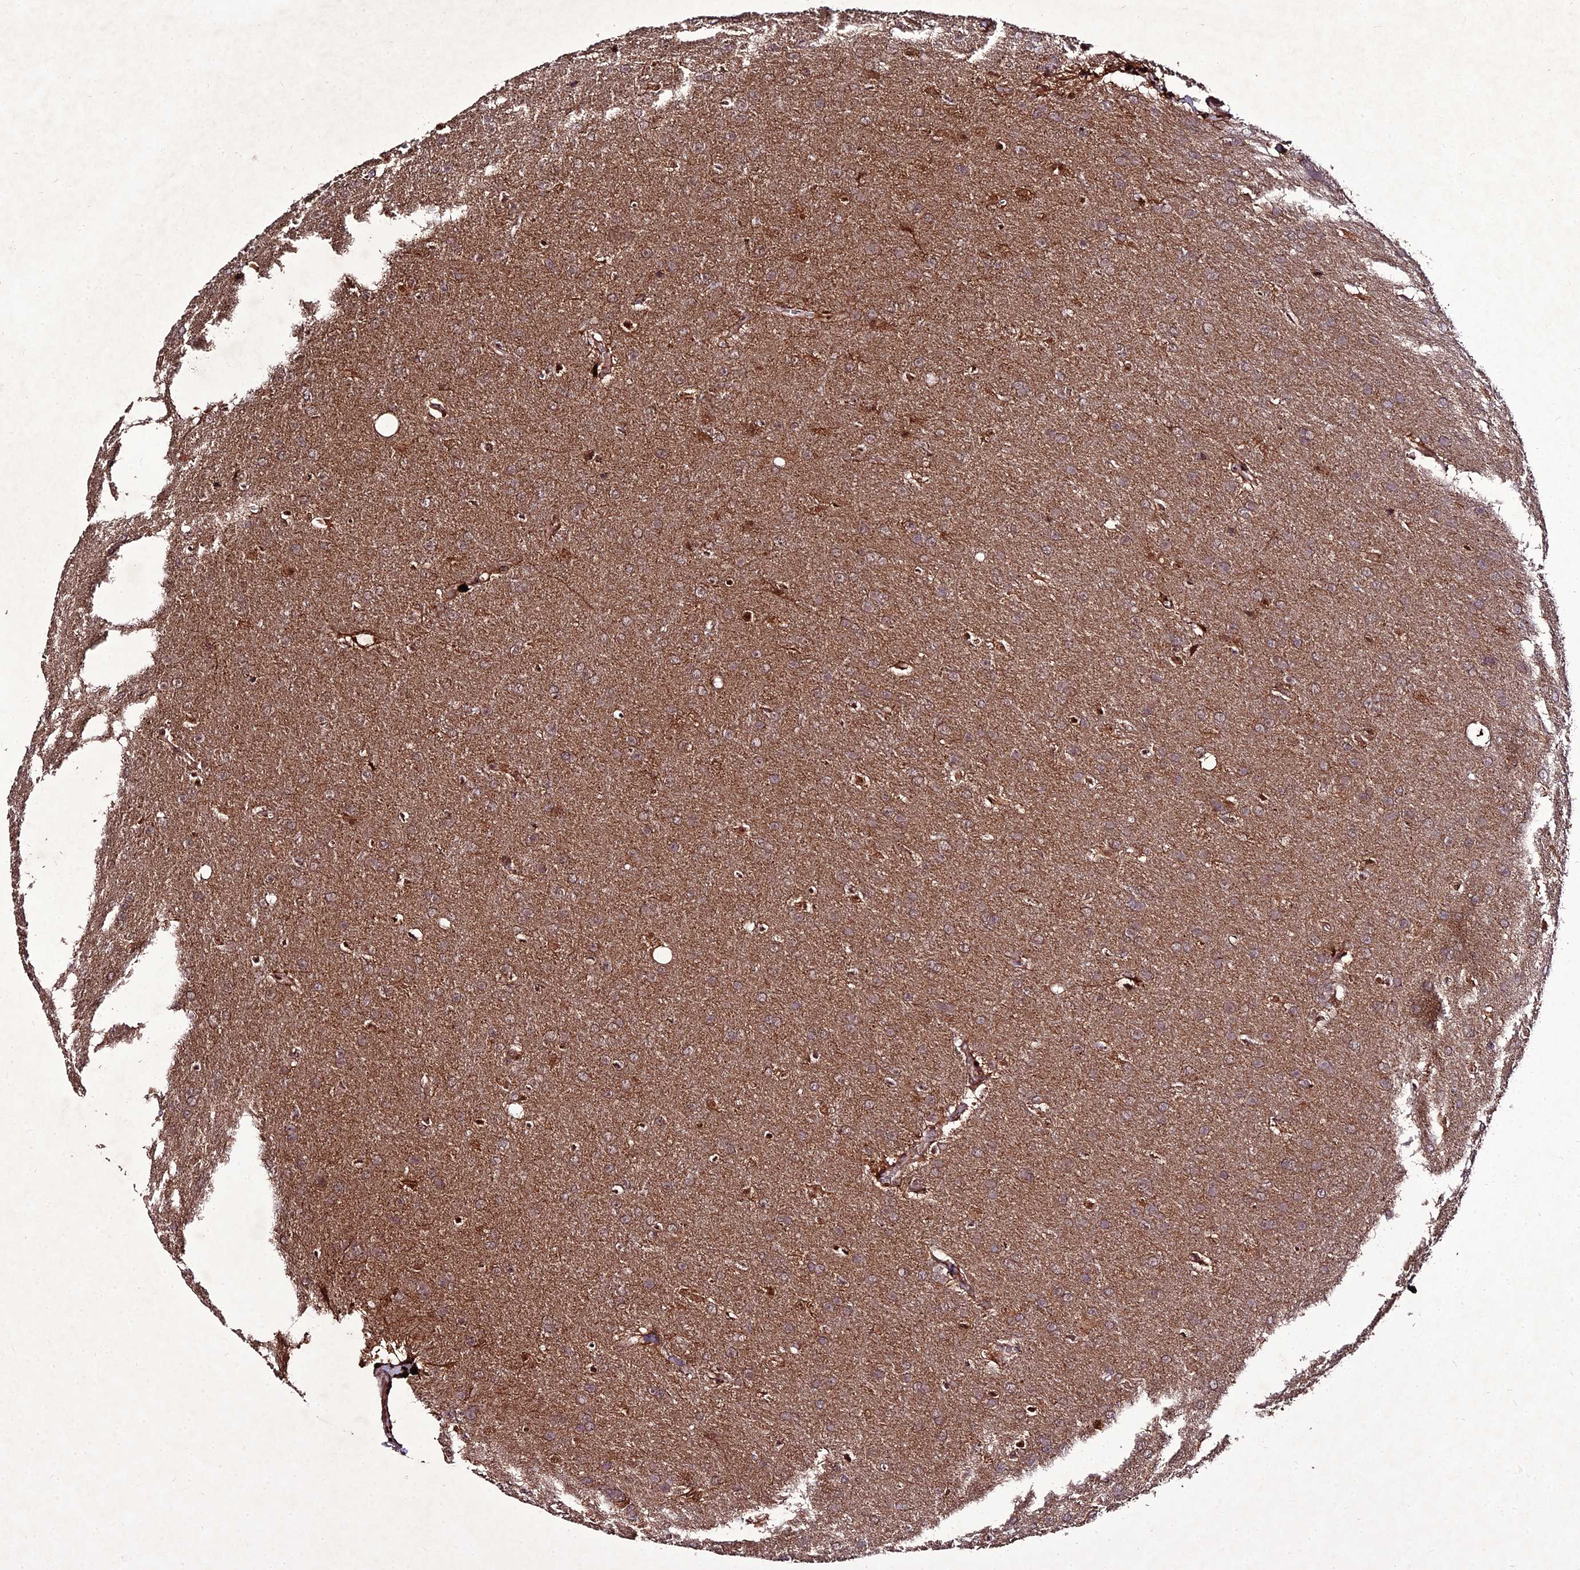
{"staining": {"intensity": "moderate", "quantity": ">75%", "location": "cytoplasmic/membranous"}, "tissue": "glioma", "cell_type": "Tumor cells", "image_type": "cancer", "snomed": [{"axis": "morphology", "description": "Glioma, malignant, Low grade"}, {"axis": "topography", "description": "Brain"}], "caption": "An IHC histopathology image of neoplastic tissue is shown. Protein staining in brown shows moderate cytoplasmic/membranous positivity in glioma within tumor cells.", "gene": "ZNF766", "patient": {"sex": "female", "age": 32}}